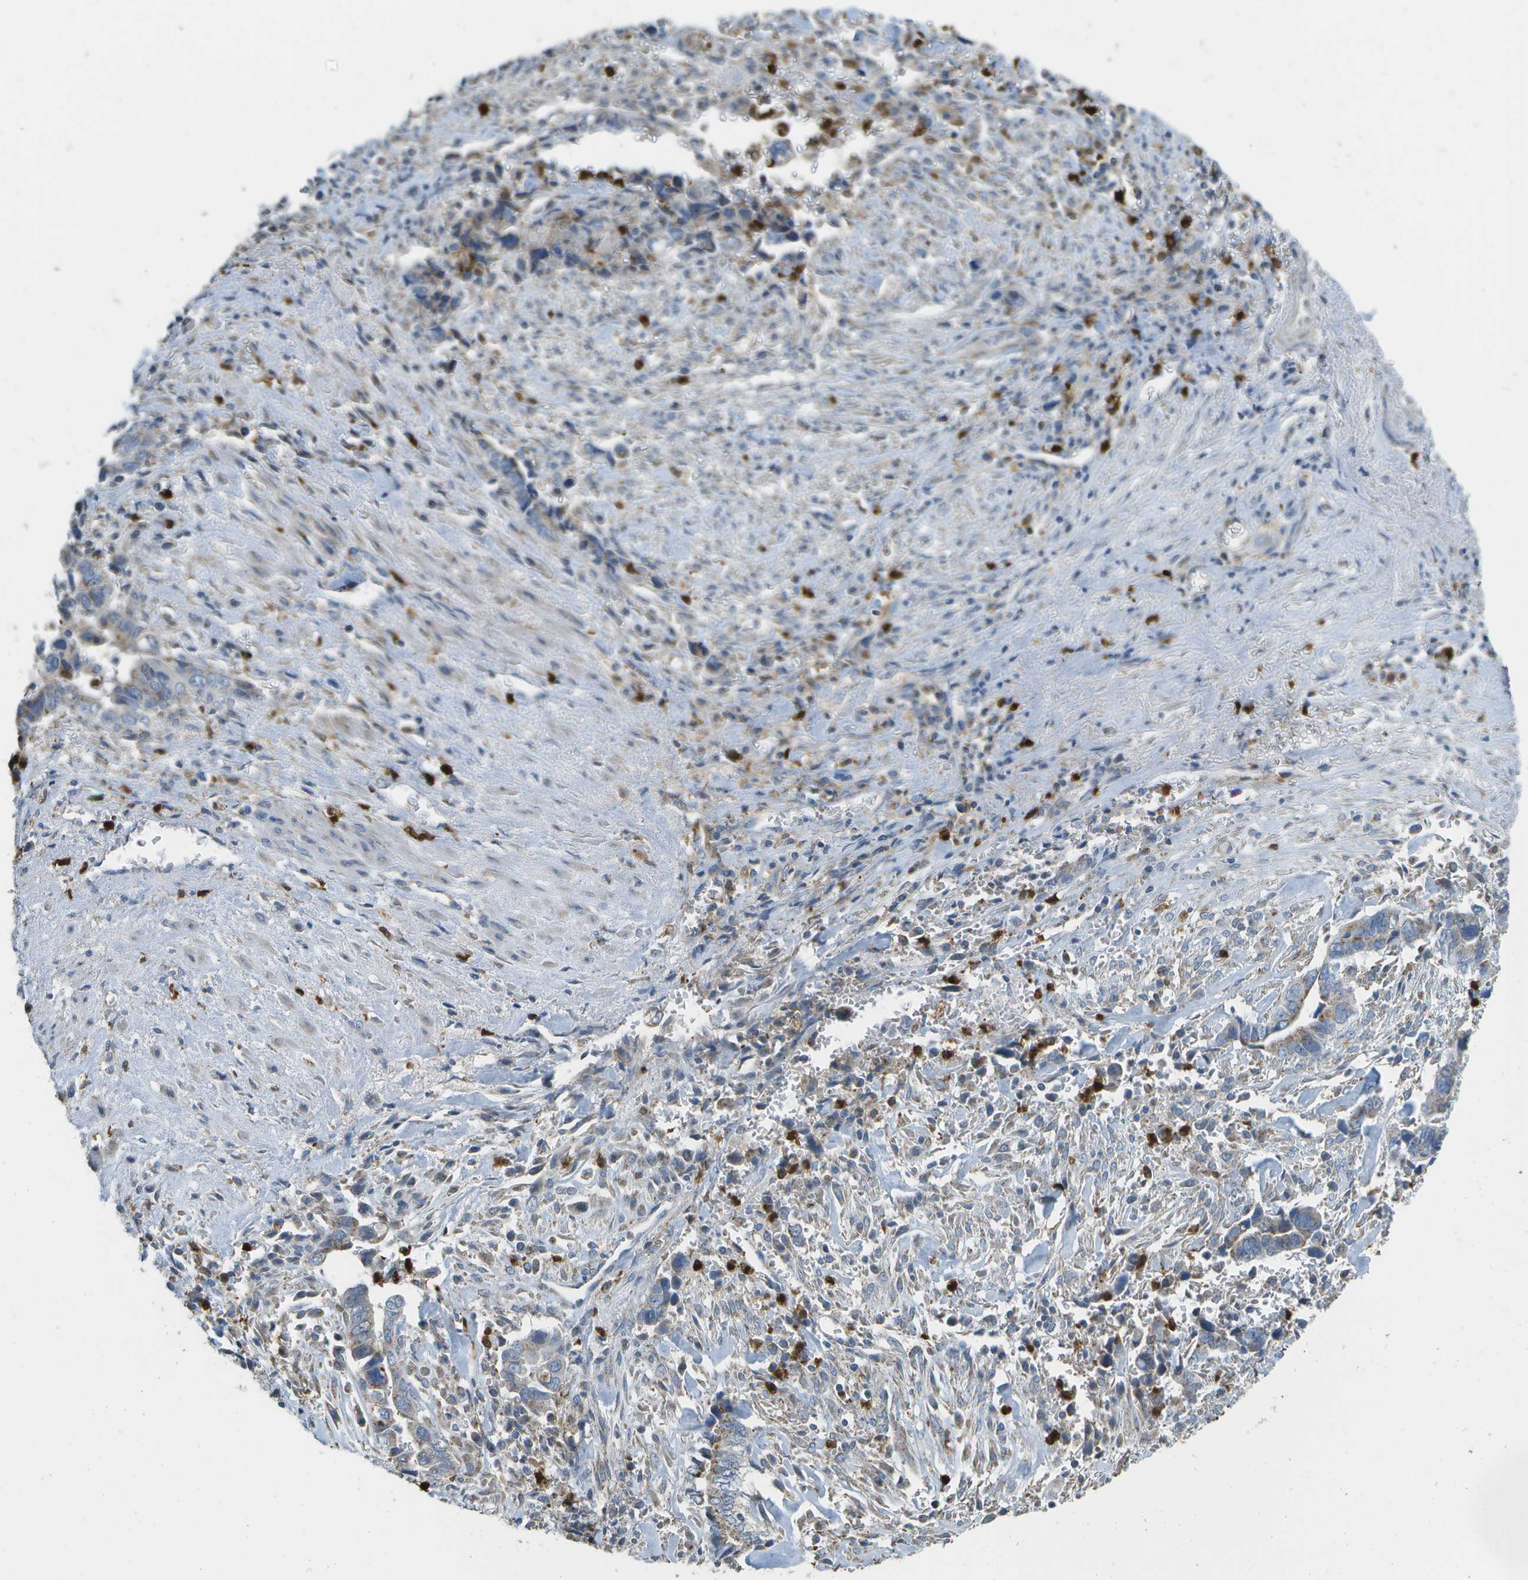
{"staining": {"intensity": "moderate", "quantity": "25%-75%", "location": "cytoplasmic/membranous"}, "tissue": "liver cancer", "cell_type": "Tumor cells", "image_type": "cancer", "snomed": [{"axis": "morphology", "description": "Cholangiocarcinoma"}, {"axis": "topography", "description": "Liver"}], "caption": "Cholangiocarcinoma (liver) stained with DAB (3,3'-diaminobenzidine) immunohistochemistry displays medium levels of moderate cytoplasmic/membranous staining in approximately 25%-75% of tumor cells.", "gene": "CACHD1", "patient": {"sex": "female", "age": 79}}